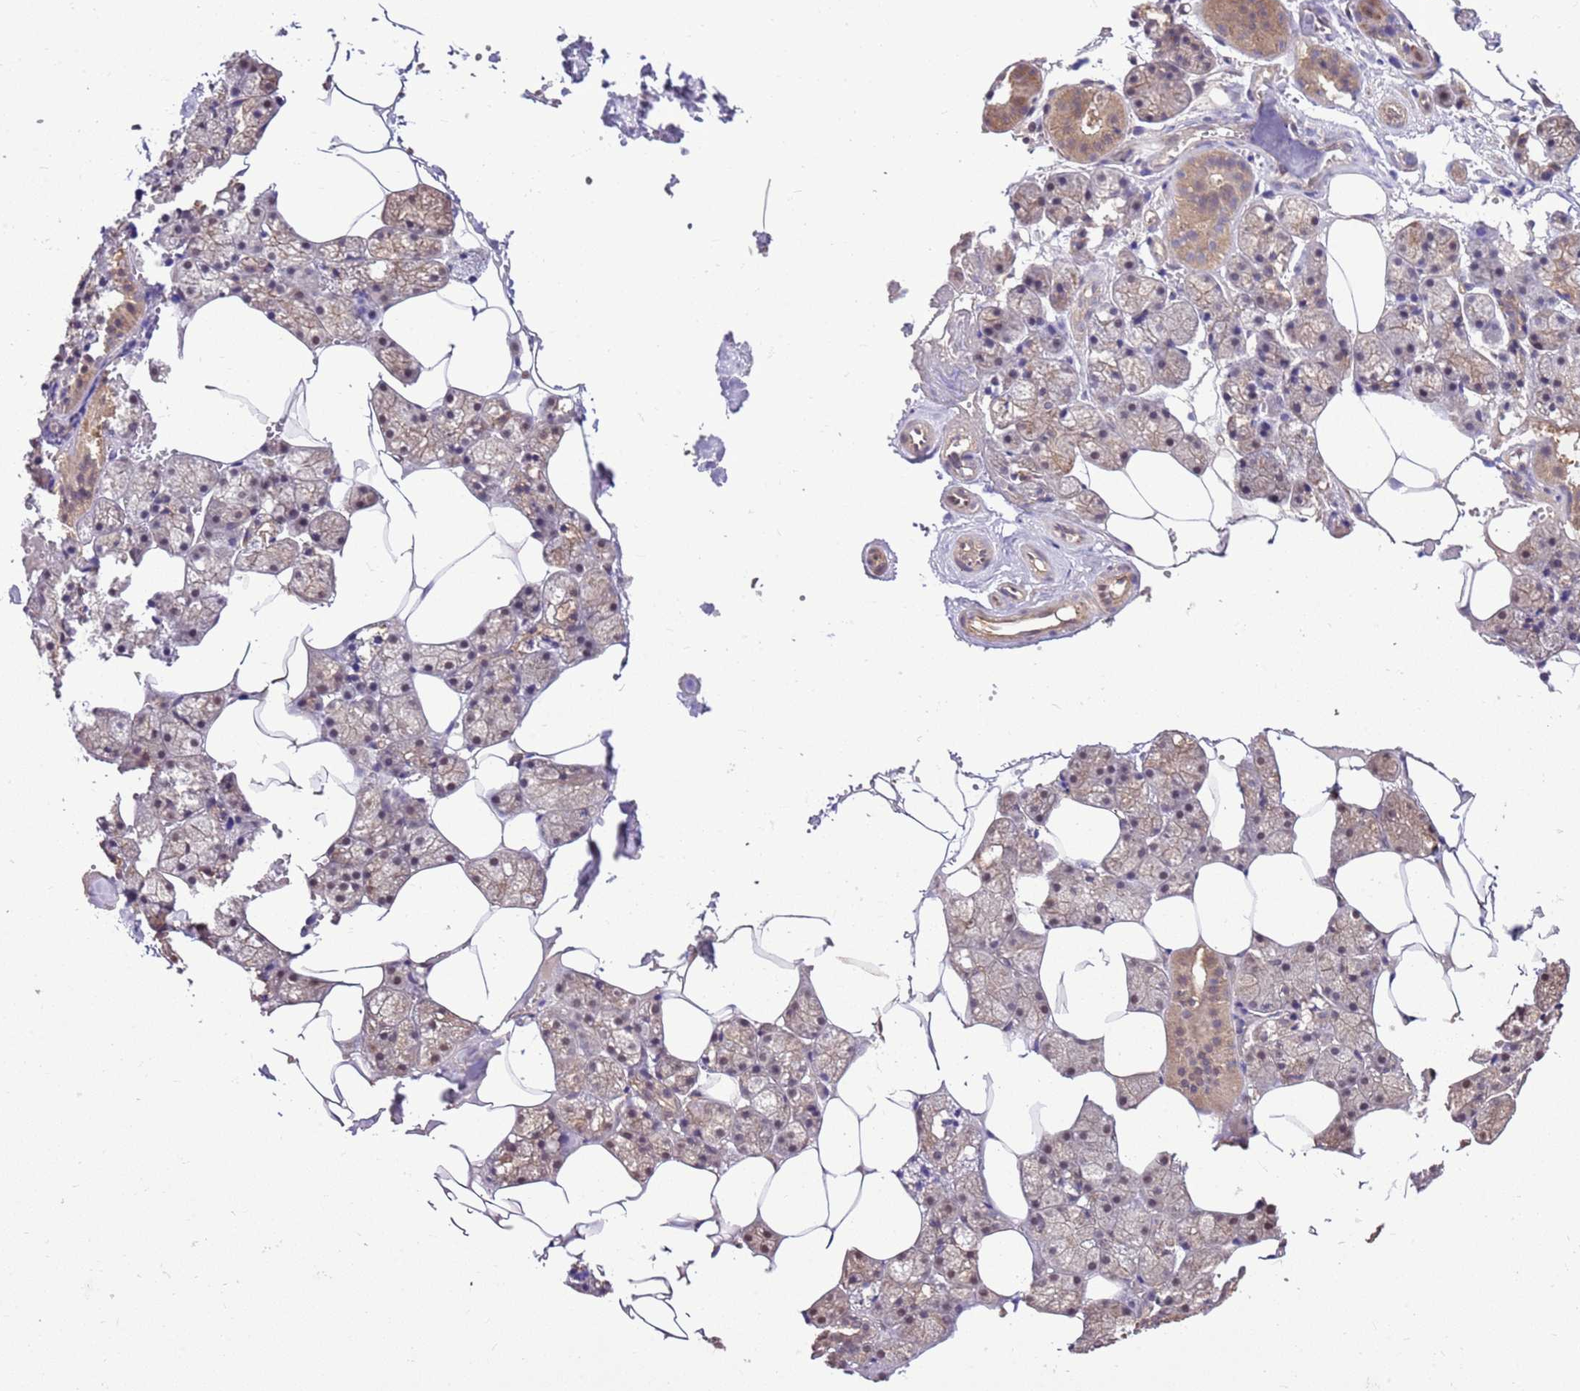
{"staining": {"intensity": "weak", "quantity": "25%-75%", "location": "cytoplasmic/membranous"}, "tissue": "salivary gland", "cell_type": "Glandular cells", "image_type": "normal", "snomed": [{"axis": "morphology", "description": "Normal tissue, NOS"}, {"axis": "topography", "description": "Salivary gland"}], "caption": "High-power microscopy captured an immunohistochemistry (IHC) image of normal salivary gland, revealing weak cytoplasmic/membranous positivity in about 25%-75% of glandular cells. The staining was performed using DAB to visualize the protein expression in brown, while the nuclei were stained in blue with hematoxylin (Magnification: 20x).", "gene": "BBS5", "patient": {"sex": "male", "age": 62}}